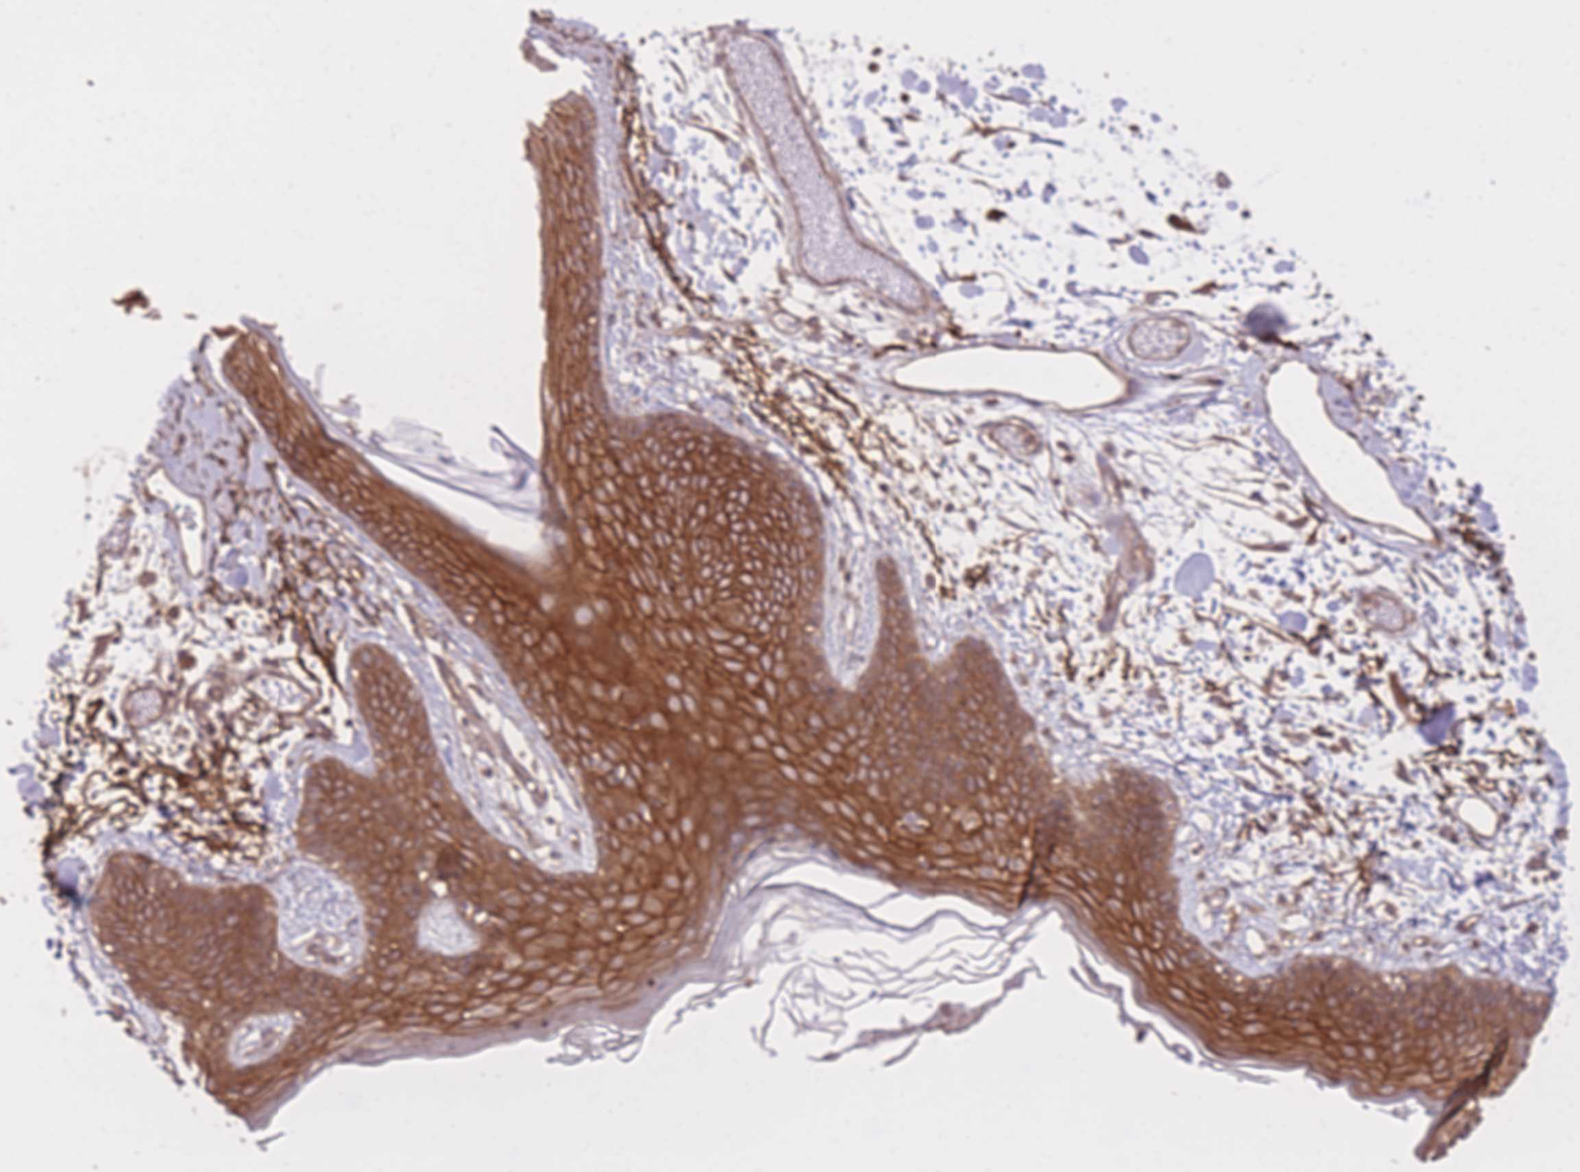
{"staining": {"intensity": "moderate", "quantity": ">75%", "location": "cytoplasmic/membranous"}, "tissue": "skin", "cell_type": "Fibroblasts", "image_type": "normal", "snomed": [{"axis": "morphology", "description": "Normal tissue, NOS"}, {"axis": "topography", "description": "Skin"}], "caption": "This image exhibits IHC staining of benign skin, with medium moderate cytoplasmic/membranous positivity in approximately >75% of fibroblasts.", "gene": "PLD1", "patient": {"sex": "male", "age": 79}}